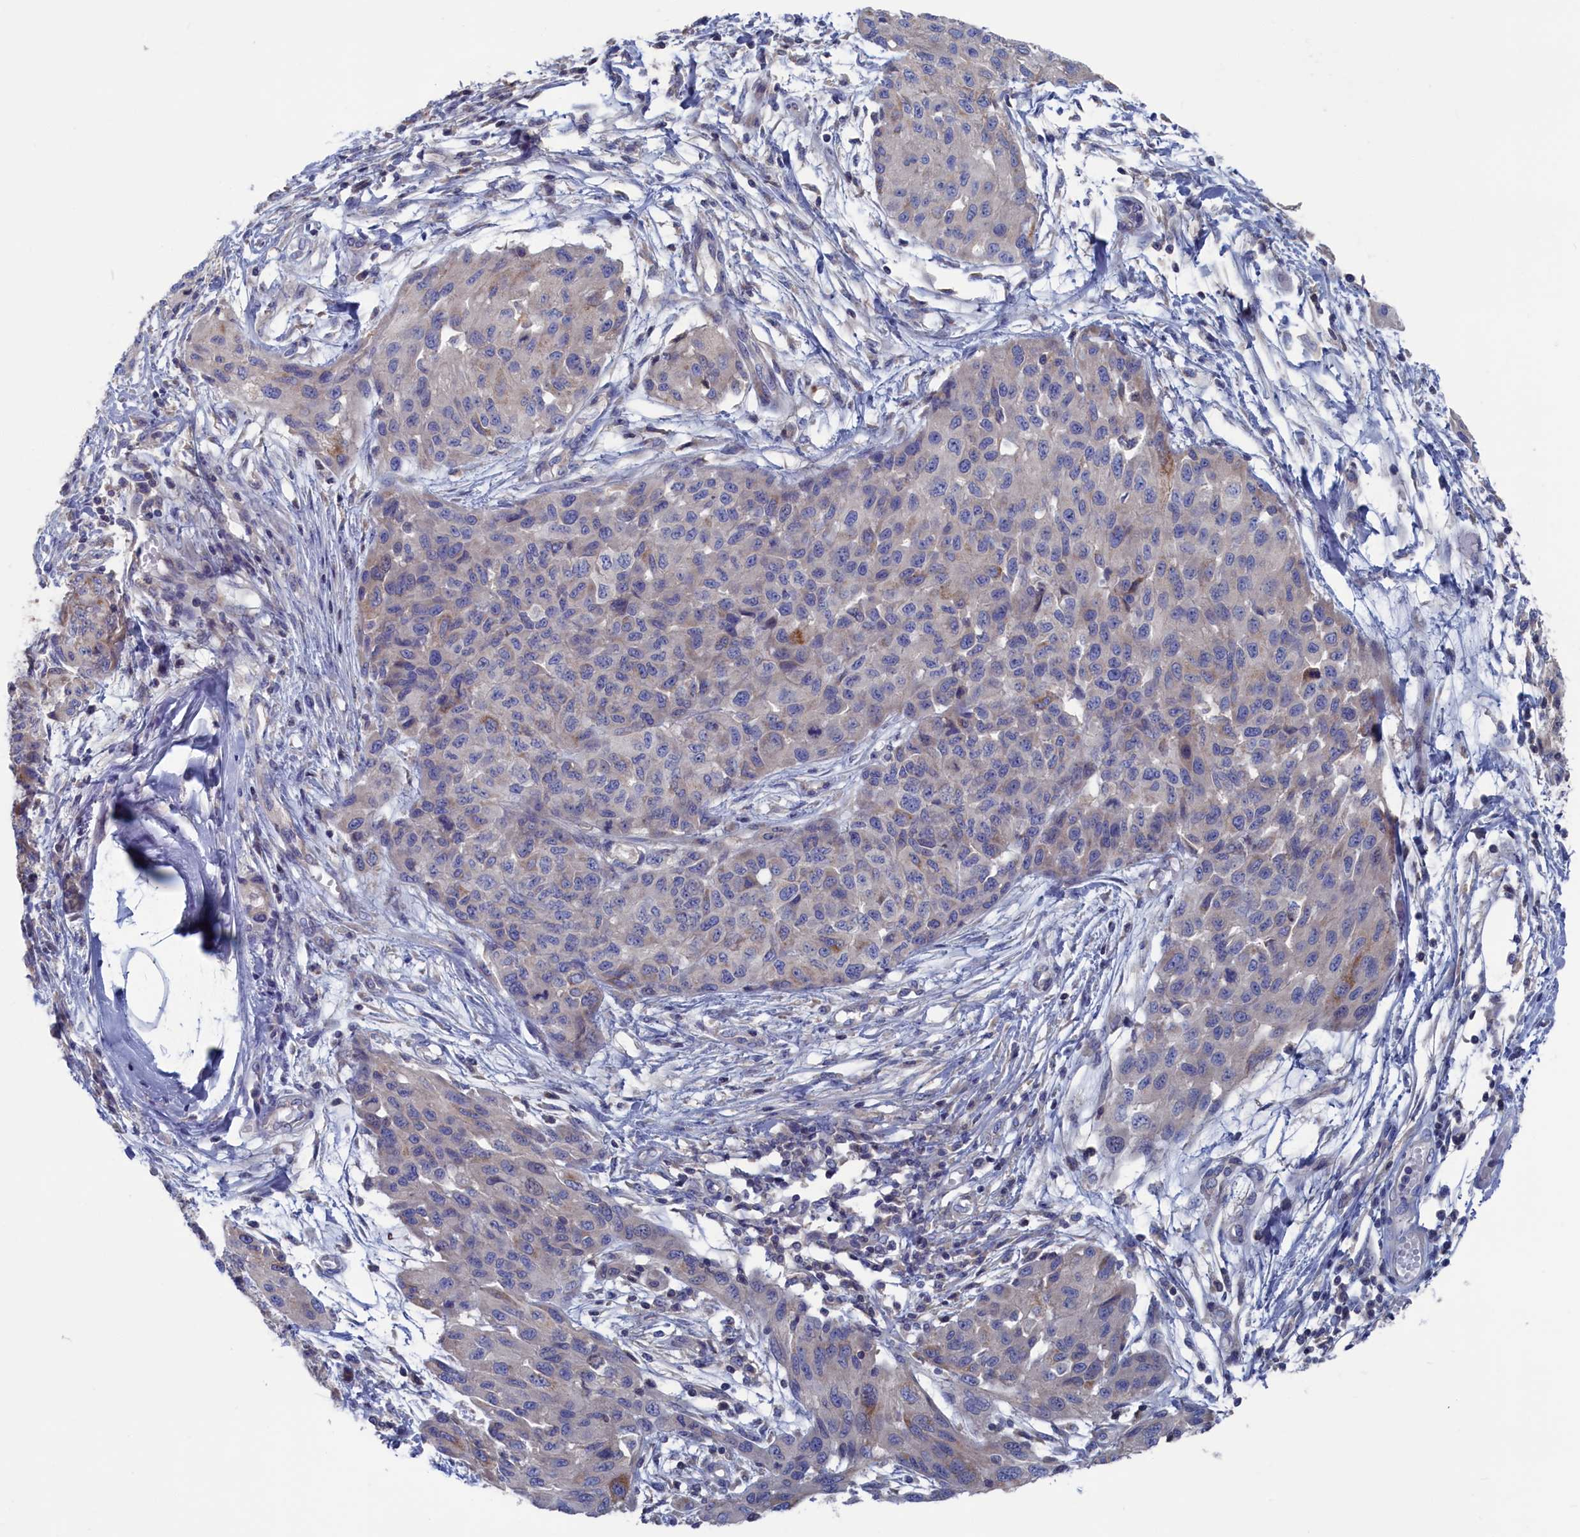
{"staining": {"intensity": "weak", "quantity": "<25%", "location": "cytoplasmic/membranous"}, "tissue": "melanoma", "cell_type": "Tumor cells", "image_type": "cancer", "snomed": [{"axis": "morphology", "description": "Normal tissue, NOS"}, {"axis": "morphology", "description": "Malignant melanoma, NOS"}, {"axis": "topography", "description": "Skin"}], "caption": "This is an immunohistochemistry (IHC) micrograph of malignant melanoma. There is no staining in tumor cells.", "gene": "CEND1", "patient": {"sex": "male", "age": 62}}